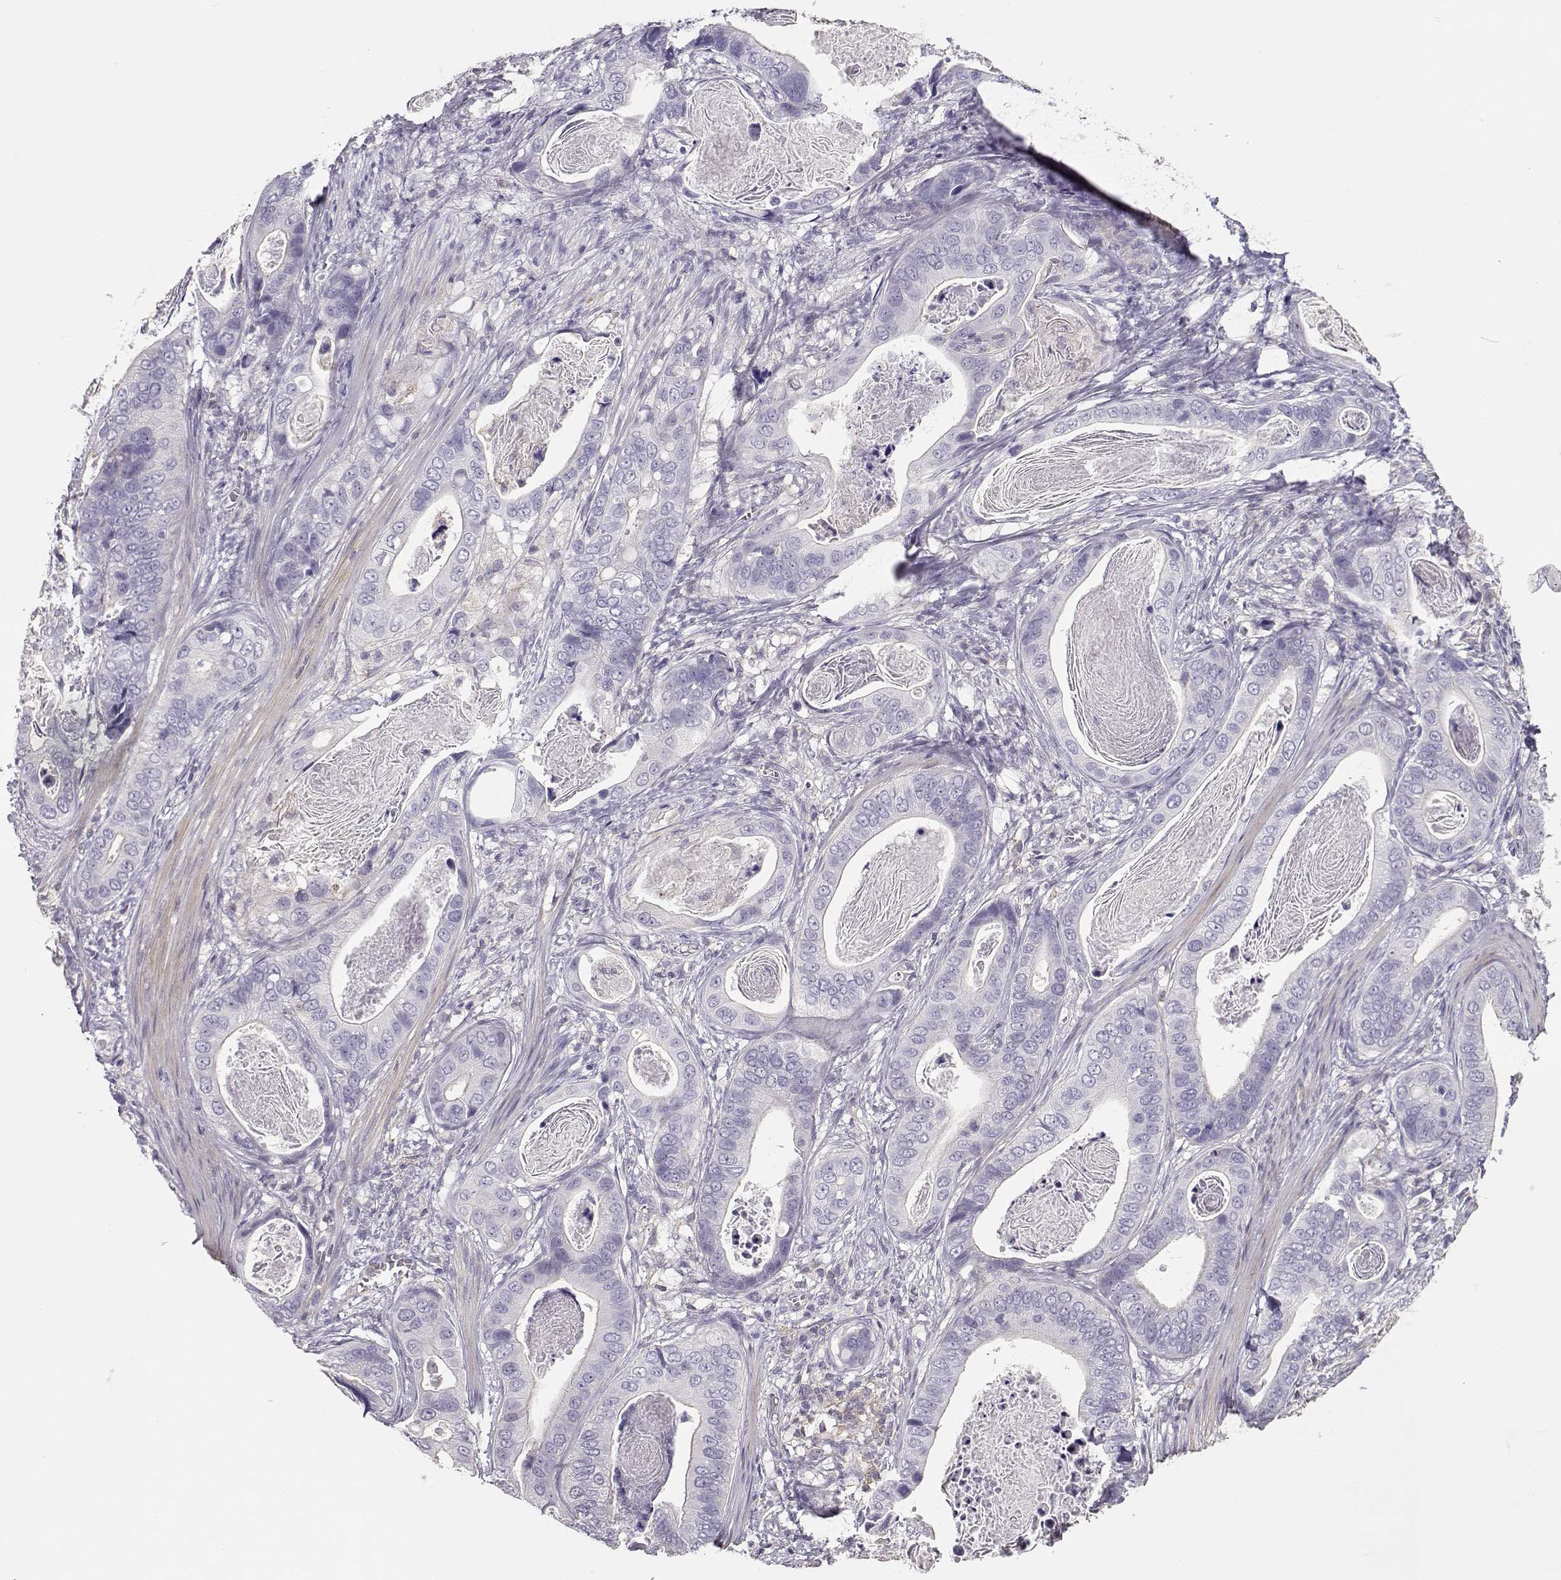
{"staining": {"intensity": "negative", "quantity": "none", "location": "none"}, "tissue": "stomach cancer", "cell_type": "Tumor cells", "image_type": "cancer", "snomed": [{"axis": "morphology", "description": "Adenocarcinoma, NOS"}, {"axis": "topography", "description": "Stomach"}], "caption": "The photomicrograph demonstrates no staining of tumor cells in stomach cancer.", "gene": "DAPL1", "patient": {"sex": "male", "age": 84}}